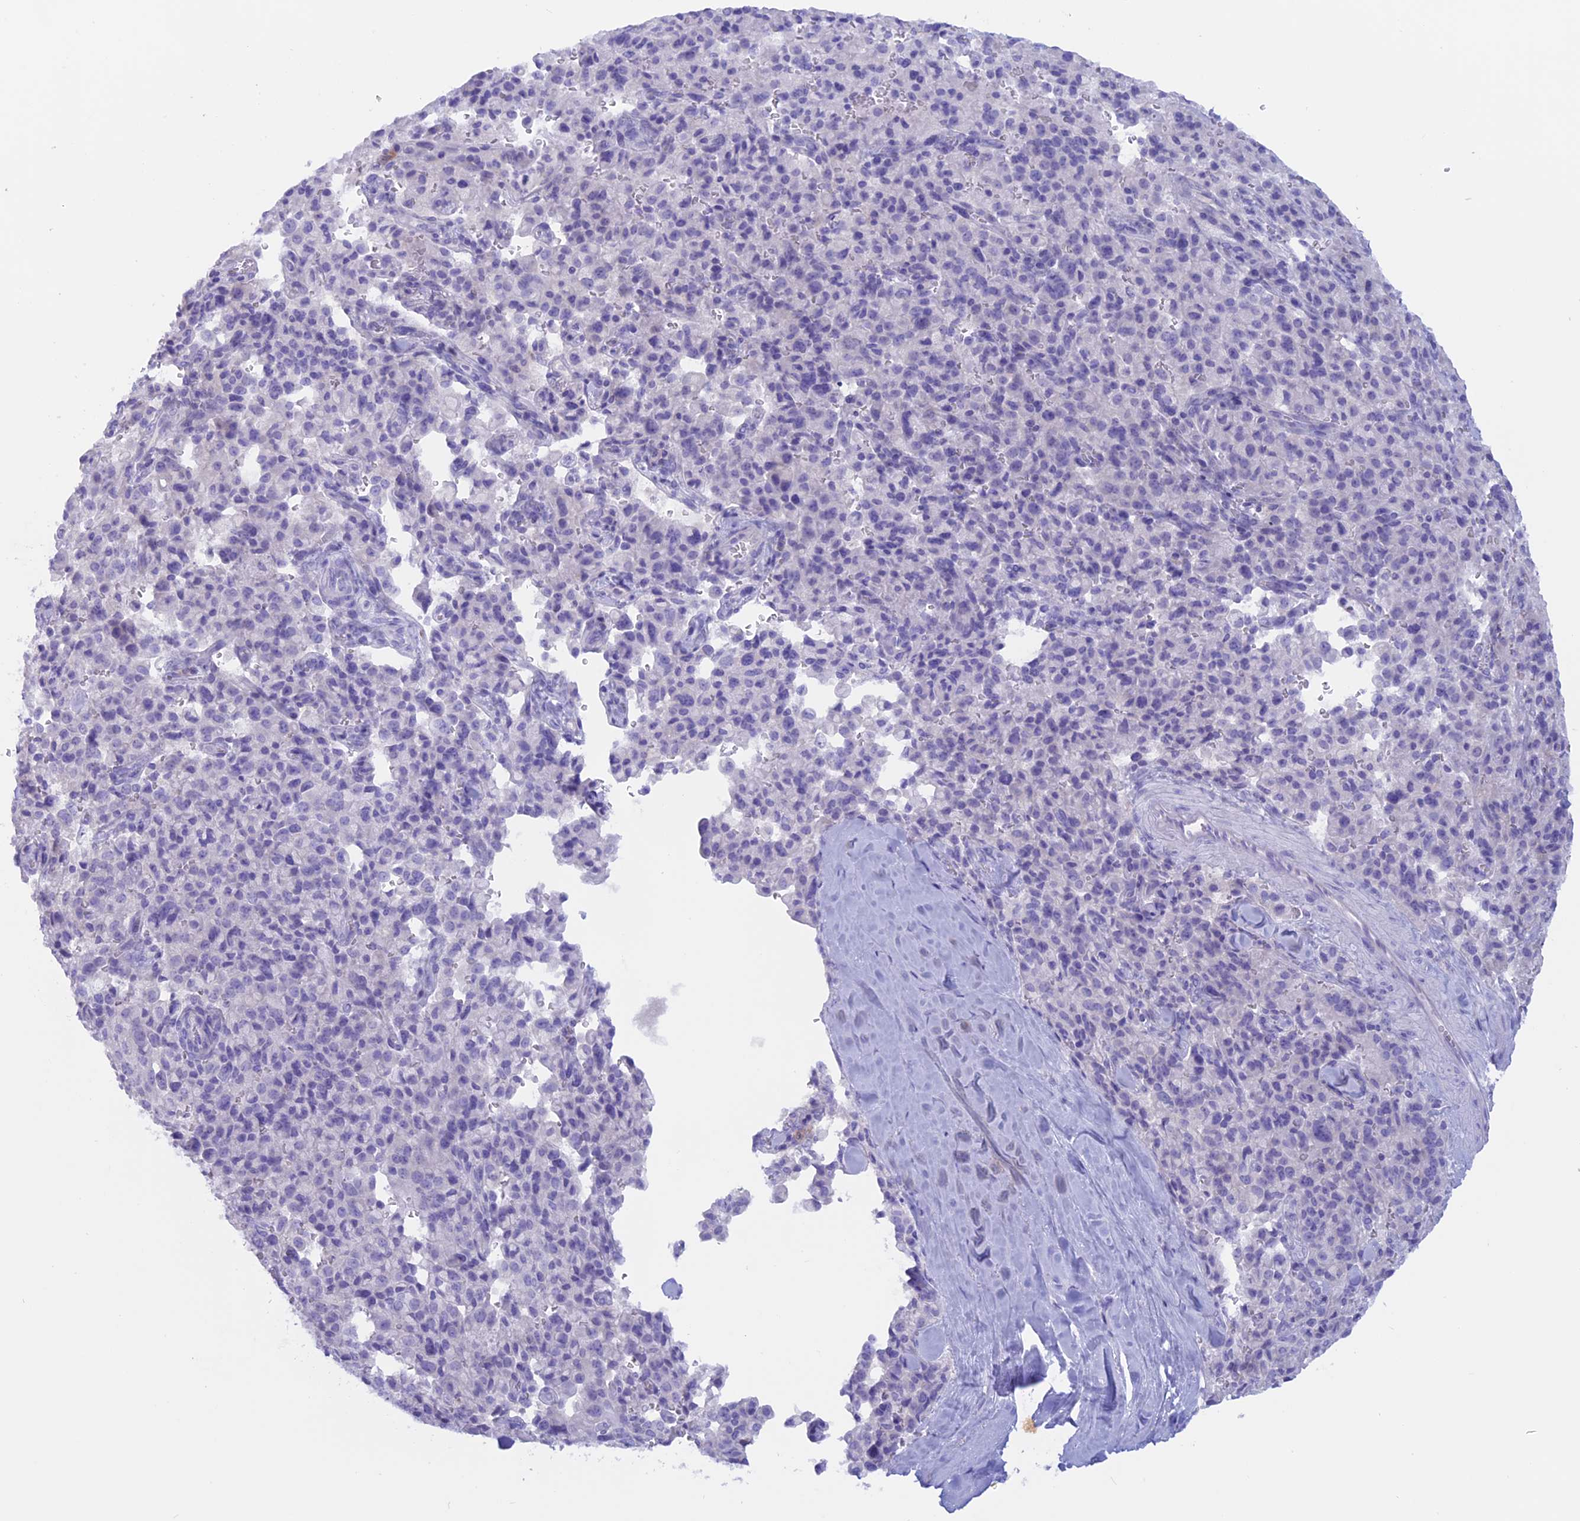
{"staining": {"intensity": "negative", "quantity": "none", "location": "none"}, "tissue": "pancreatic cancer", "cell_type": "Tumor cells", "image_type": "cancer", "snomed": [{"axis": "morphology", "description": "Adenocarcinoma, NOS"}, {"axis": "topography", "description": "Pancreas"}], "caption": "An image of human pancreatic cancer (adenocarcinoma) is negative for staining in tumor cells.", "gene": "RP1", "patient": {"sex": "male", "age": 65}}